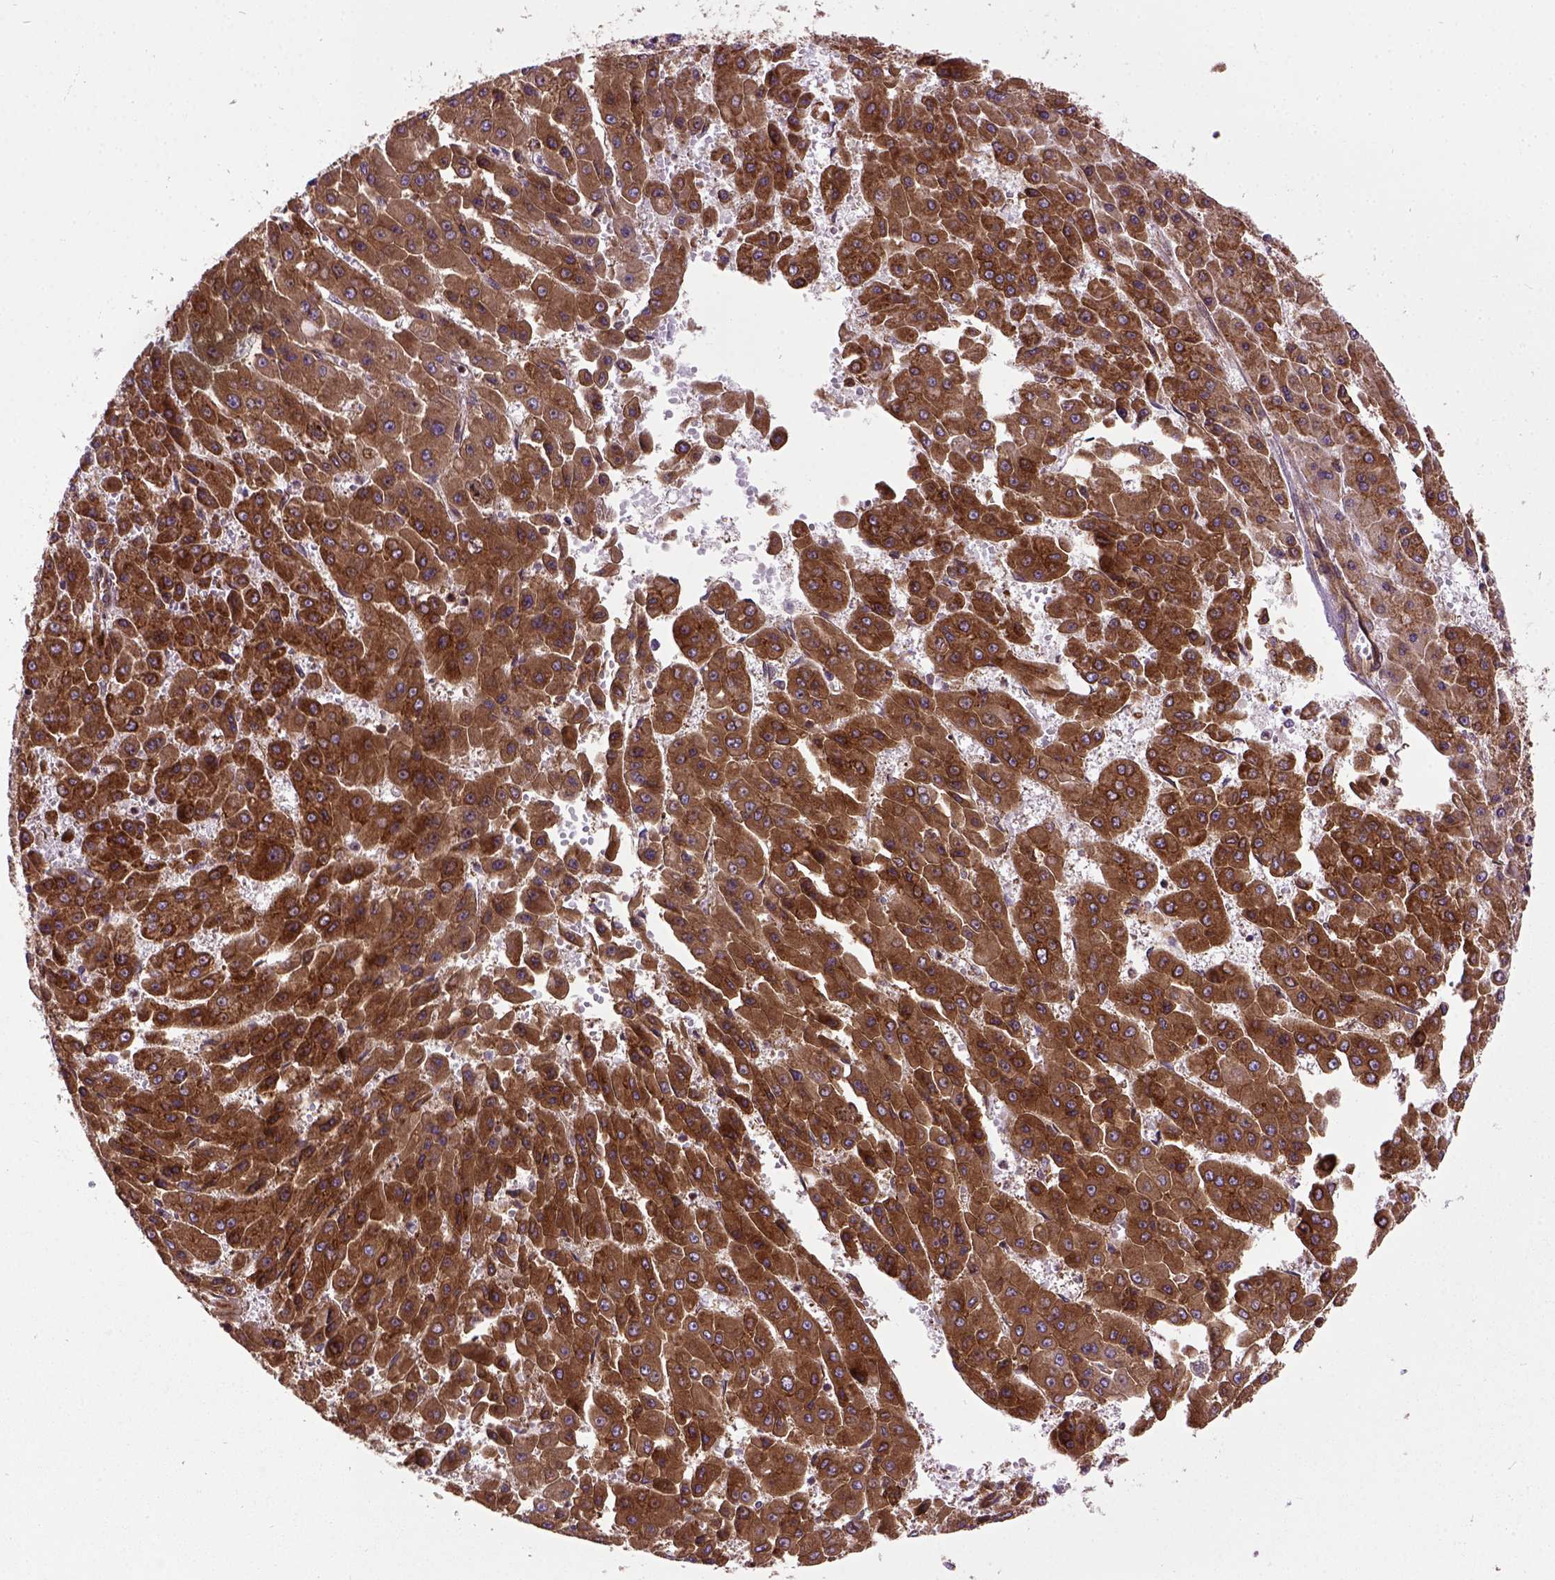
{"staining": {"intensity": "strong", "quantity": ">75%", "location": "cytoplasmic/membranous"}, "tissue": "liver cancer", "cell_type": "Tumor cells", "image_type": "cancer", "snomed": [{"axis": "morphology", "description": "Carcinoma, Hepatocellular, NOS"}, {"axis": "topography", "description": "Liver"}], "caption": "IHC photomicrograph of neoplastic tissue: human liver cancer stained using immunohistochemistry (IHC) shows high levels of strong protein expression localized specifically in the cytoplasmic/membranous of tumor cells, appearing as a cytoplasmic/membranous brown color.", "gene": "CAPRIN1", "patient": {"sex": "male", "age": 78}}